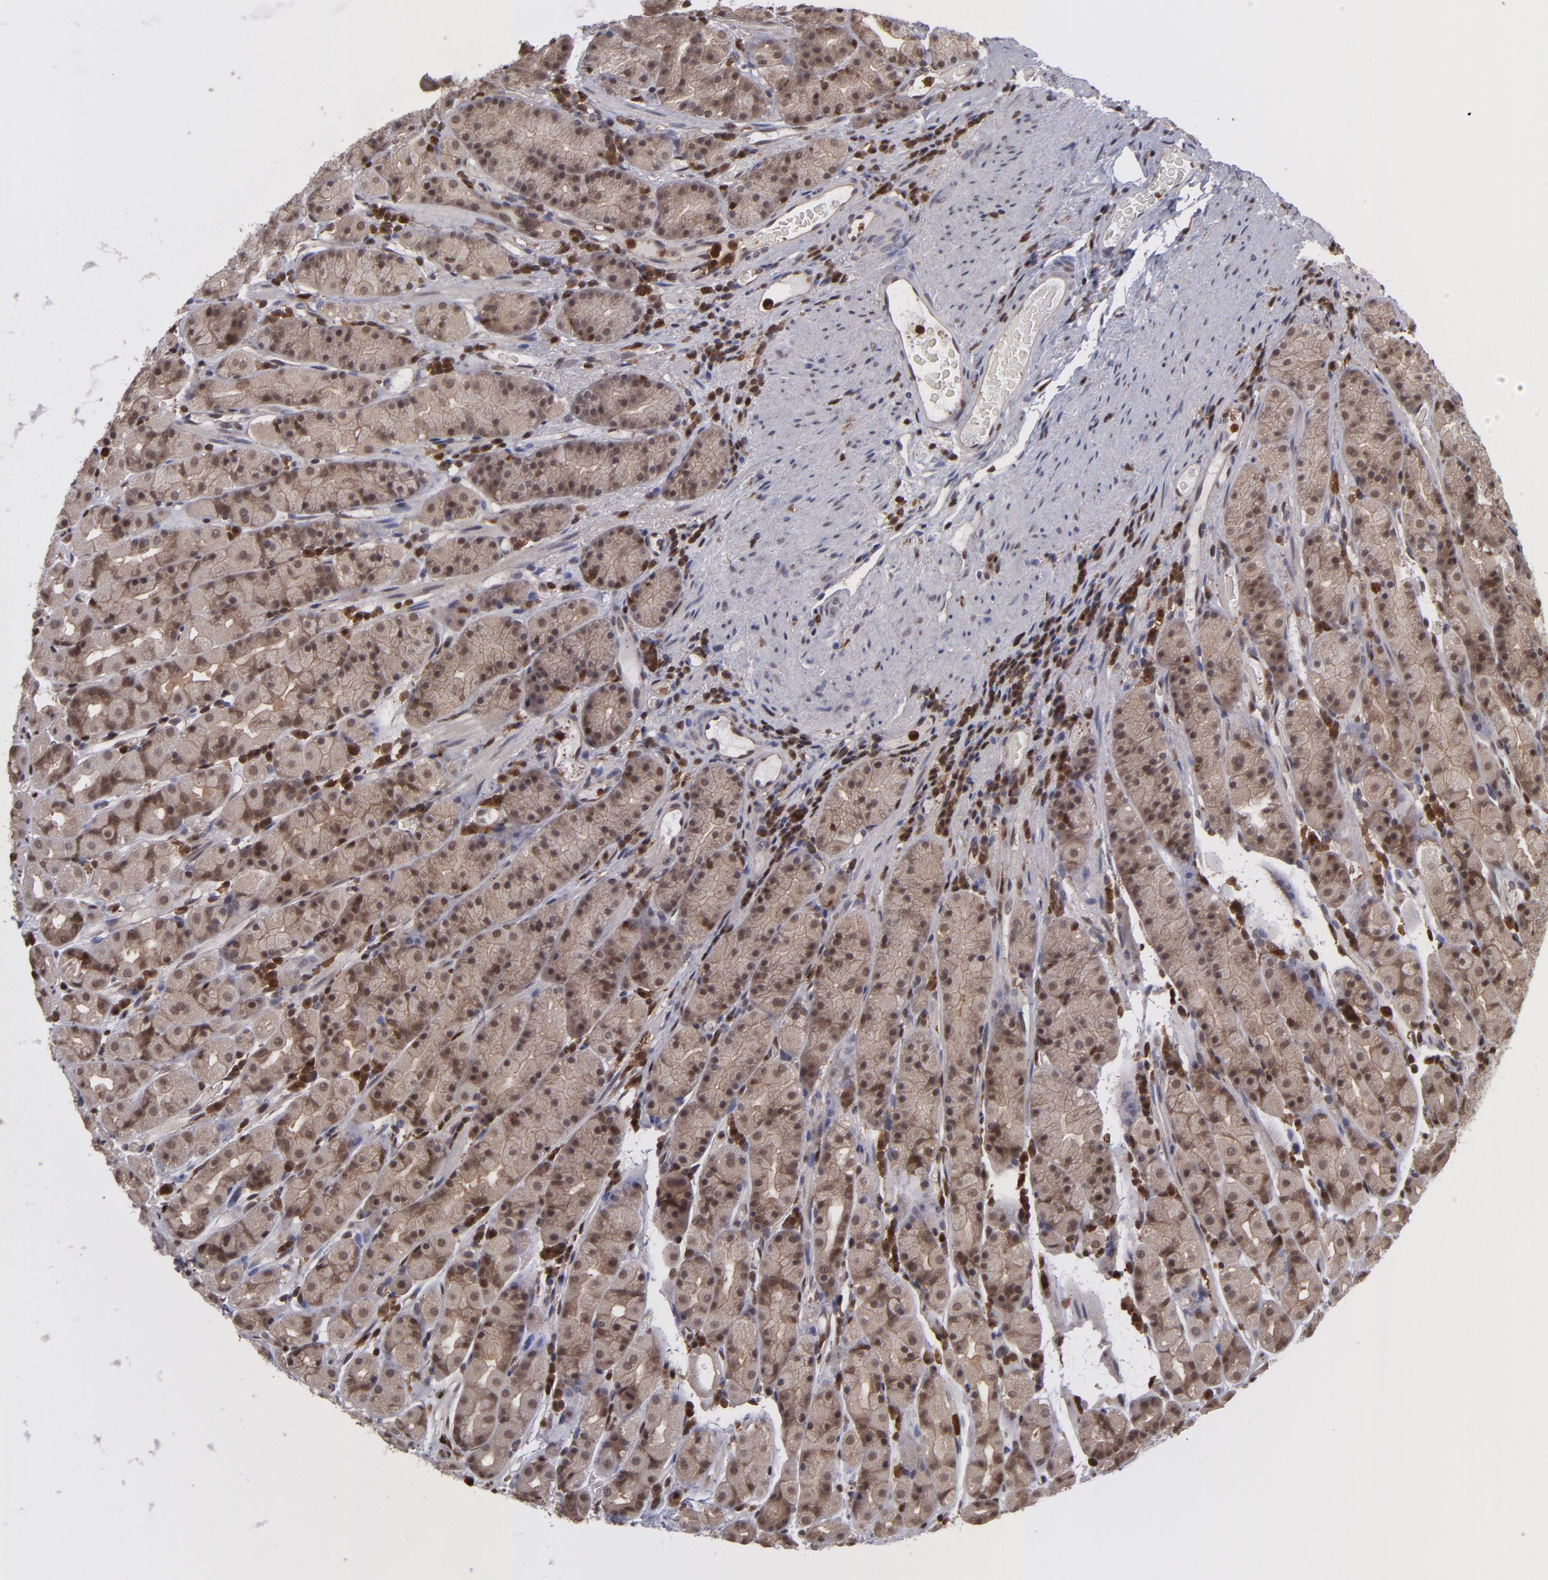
{"staining": {"intensity": "moderate", "quantity": ">75%", "location": "cytoplasmic/membranous,nuclear"}, "tissue": "stomach", "cell_type": "Glandular cells", "image_type": "normal", "snomed": [{"axis": "morphology", "description": "Normal tissue, NOS"}, {"axis": "topography", "description": "Stomach, upper"}], "caption": "A brown stain highlights moderate cytoplasmic/membranous,nuclear positivity of a protein in glandular cells of unremarkable human stomach.", "gene": "GRB2", "patient": {"sex": "male", "age": 68}}